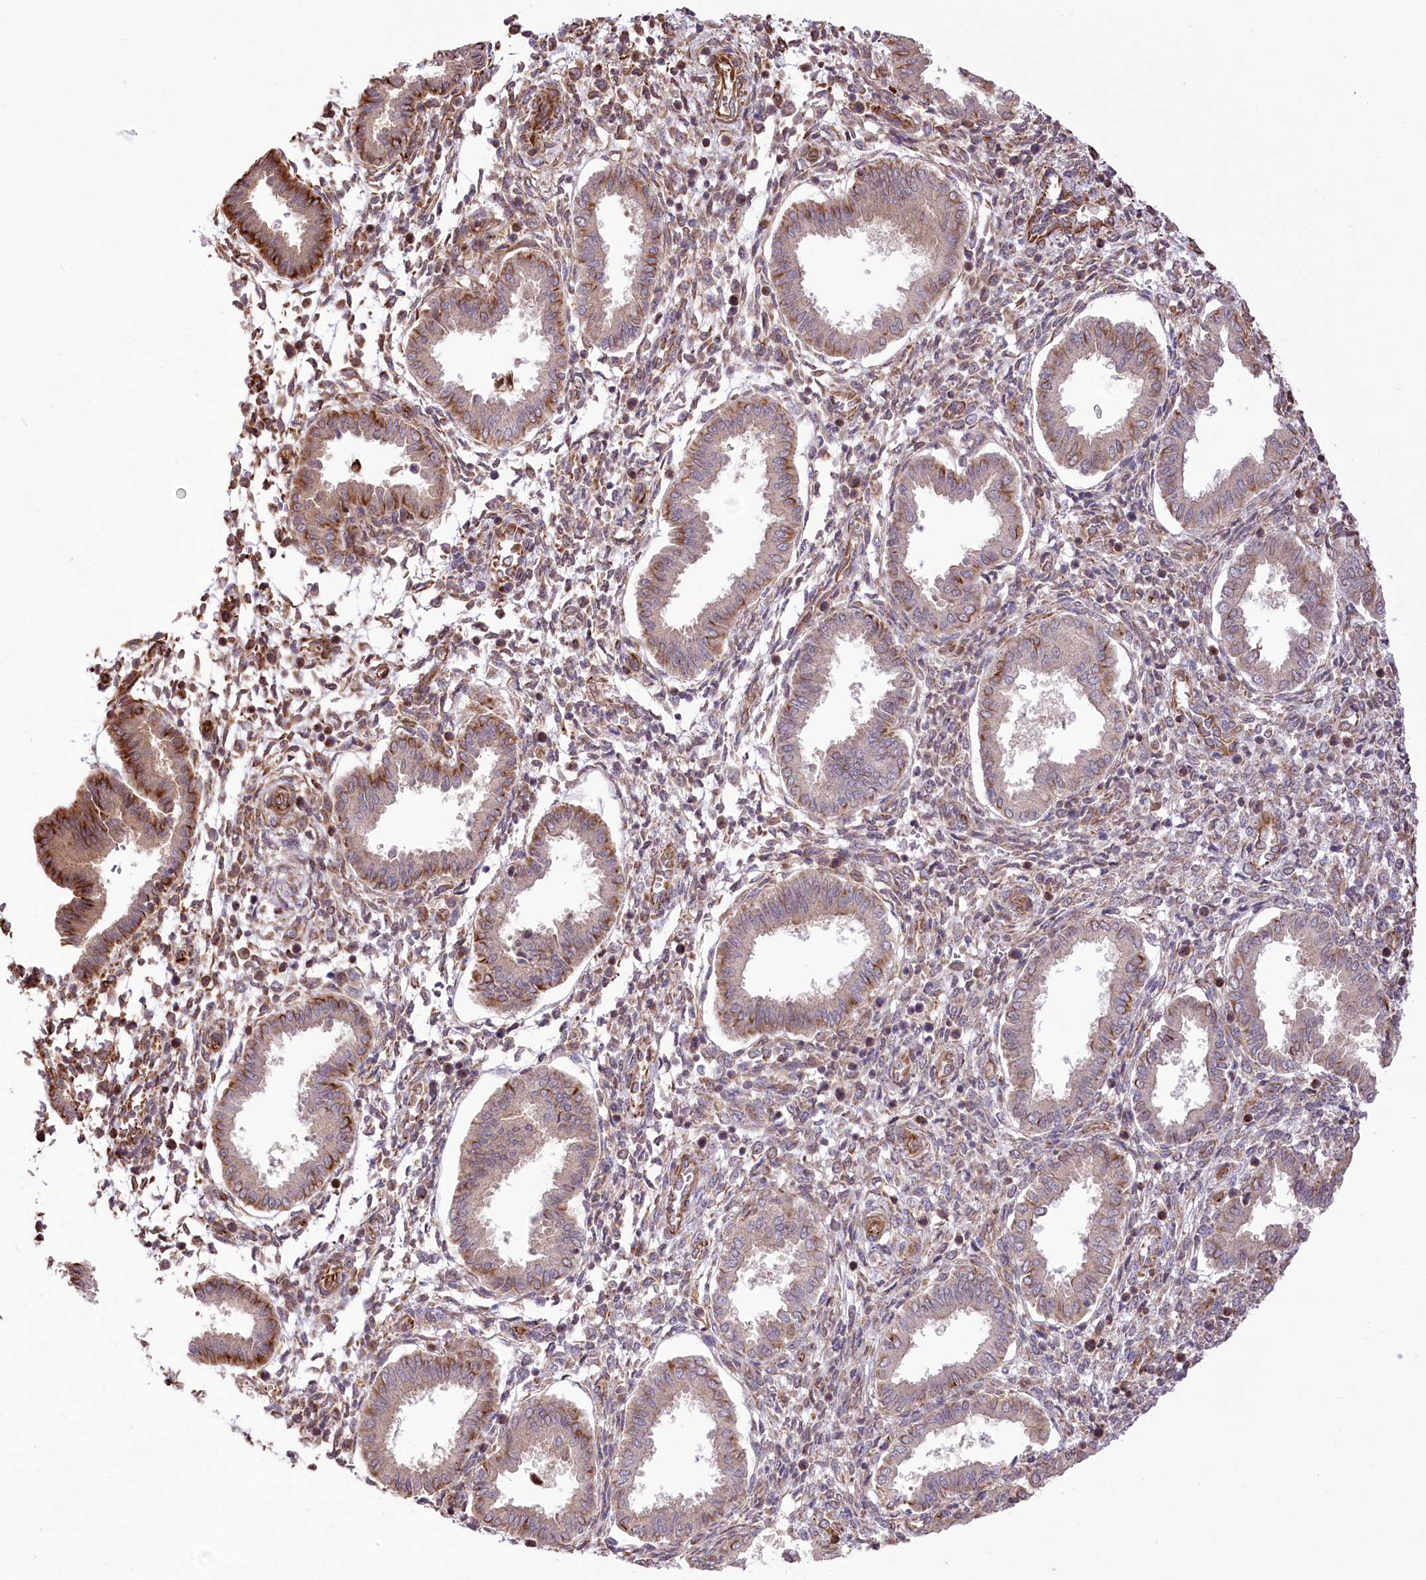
{"staining": {"intensity": "moderate", "quantity": ">75%", "location": "cytoplasmic/membranous"}, "tissue": "endometrium", "cell_type": "Cells in endometrial stroma", "image_type": "normal", "snomed": [{"axis": "morphology", "description": "Normal tissue, NOS"}, {"axis": "topography", "description": "Endometrium"}], "caption": "Approximately >75% of cells in endometrial stroma in unremarkable human endometrium exhibit moderate cytoplasmic/membranous protein staining as visualized by brown immunohistochemical staining.", "gene": "TTC1", "patient": {"sex": "female", "age": 24}}